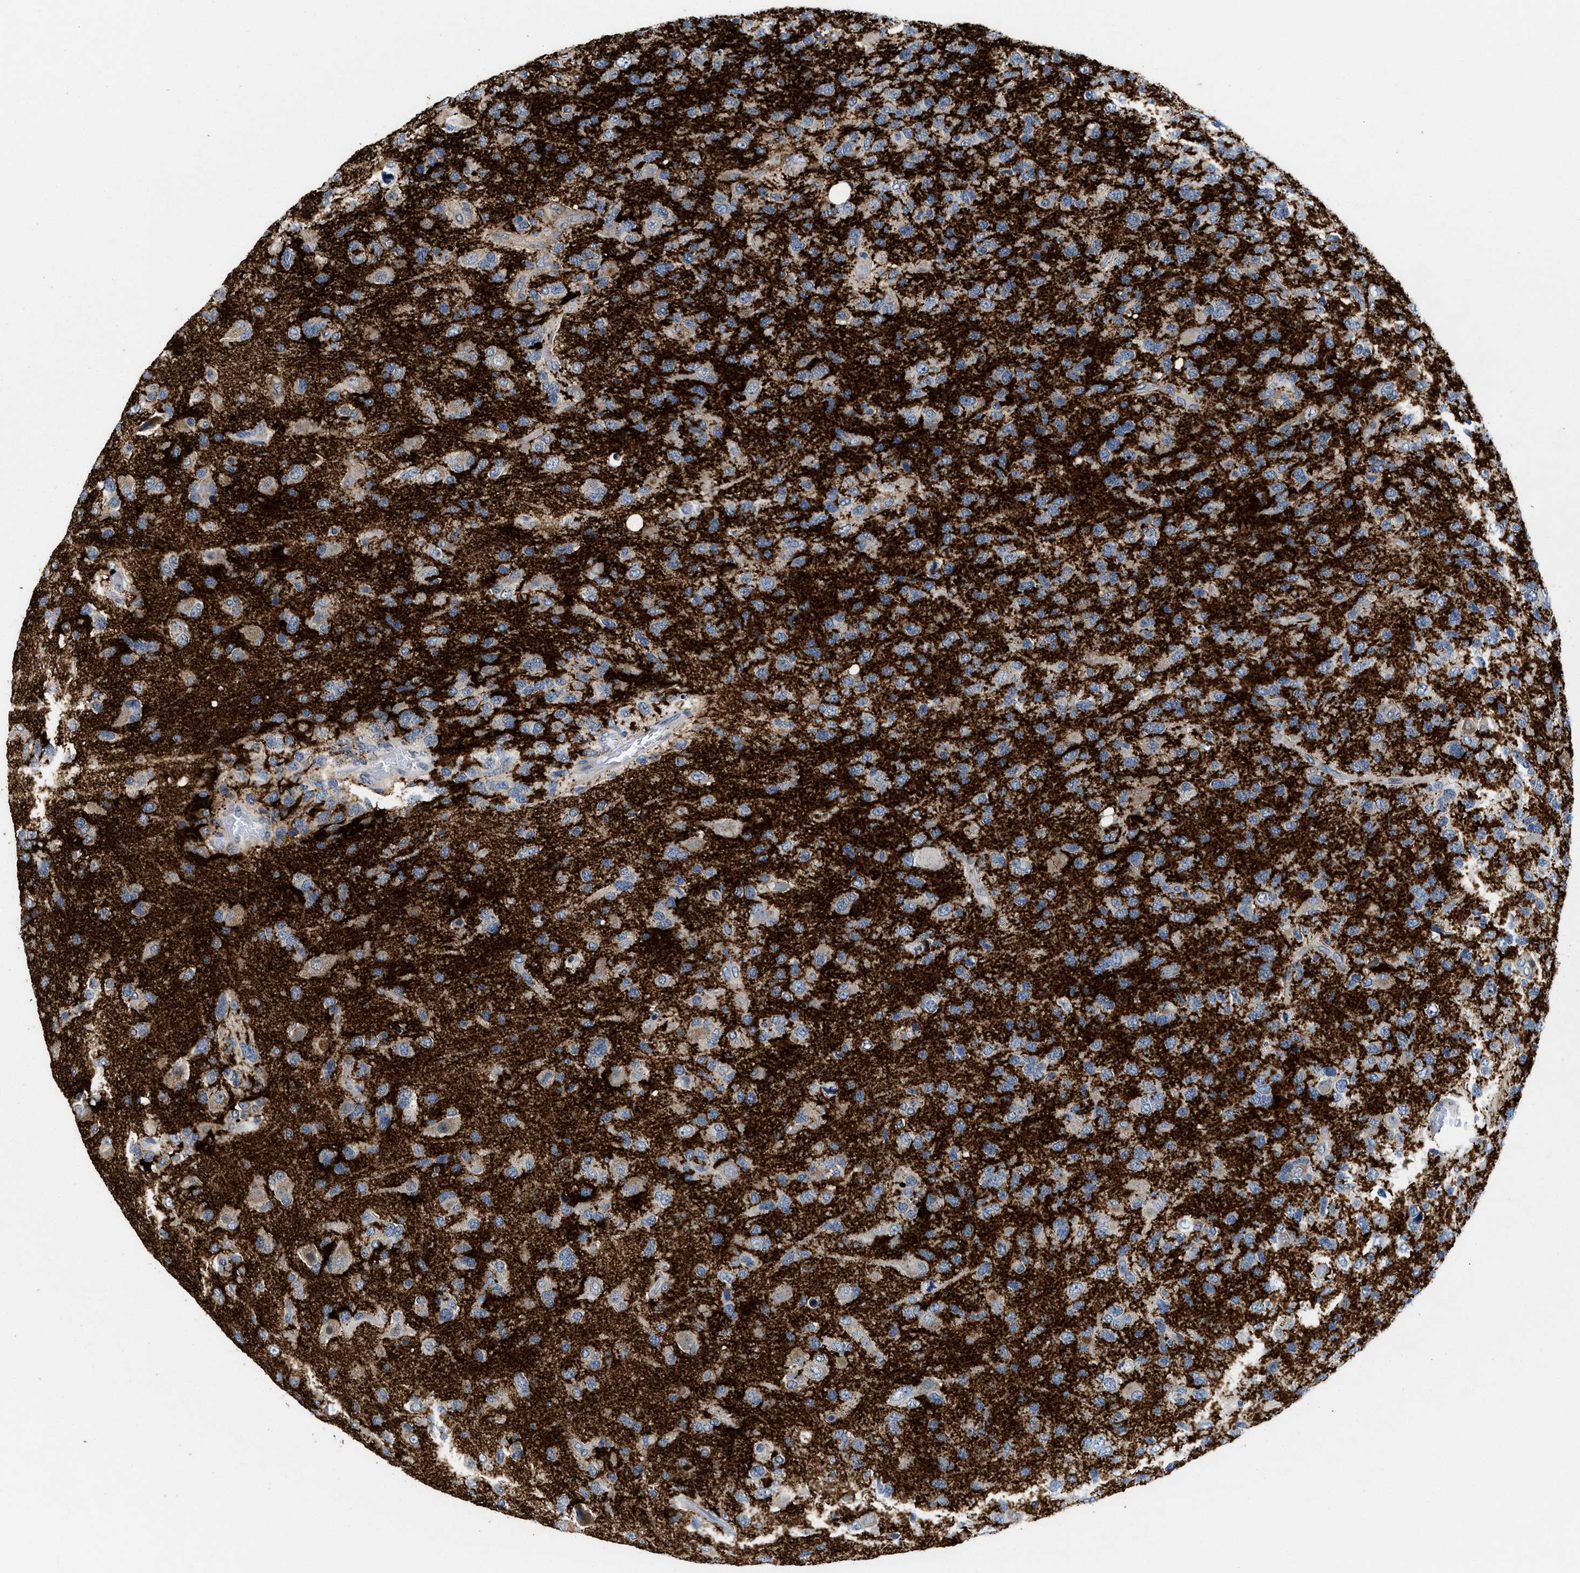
{"staining": {"intensity": "weak", "quantity": ">75%", "location": "cytoplasmic/membranous"}, "tissue": "glioma", "cell_type": "Tumor cells", "image_type": "cancer", "snomed": [{"axis": "morphology", "description": "Glioma, malignant, High grade"}, {"axis": "topography", "description": "Brain"}], "caption": "Immunohistochemistry (DAB (3,3'-diaminobenzidine)) staining of human malignant glioma (high-grade) displays weak cytoplasmic/membranous protein positivity in approximately >75% of tumor cells. The staining was performed using DAB to visualize the protein expression in brown, while the nuclei were stained in blue with hematoxylin (Magnification: 20x).", "gene": "IKBKE", "patient": {"sex": "female", "age": 58}}